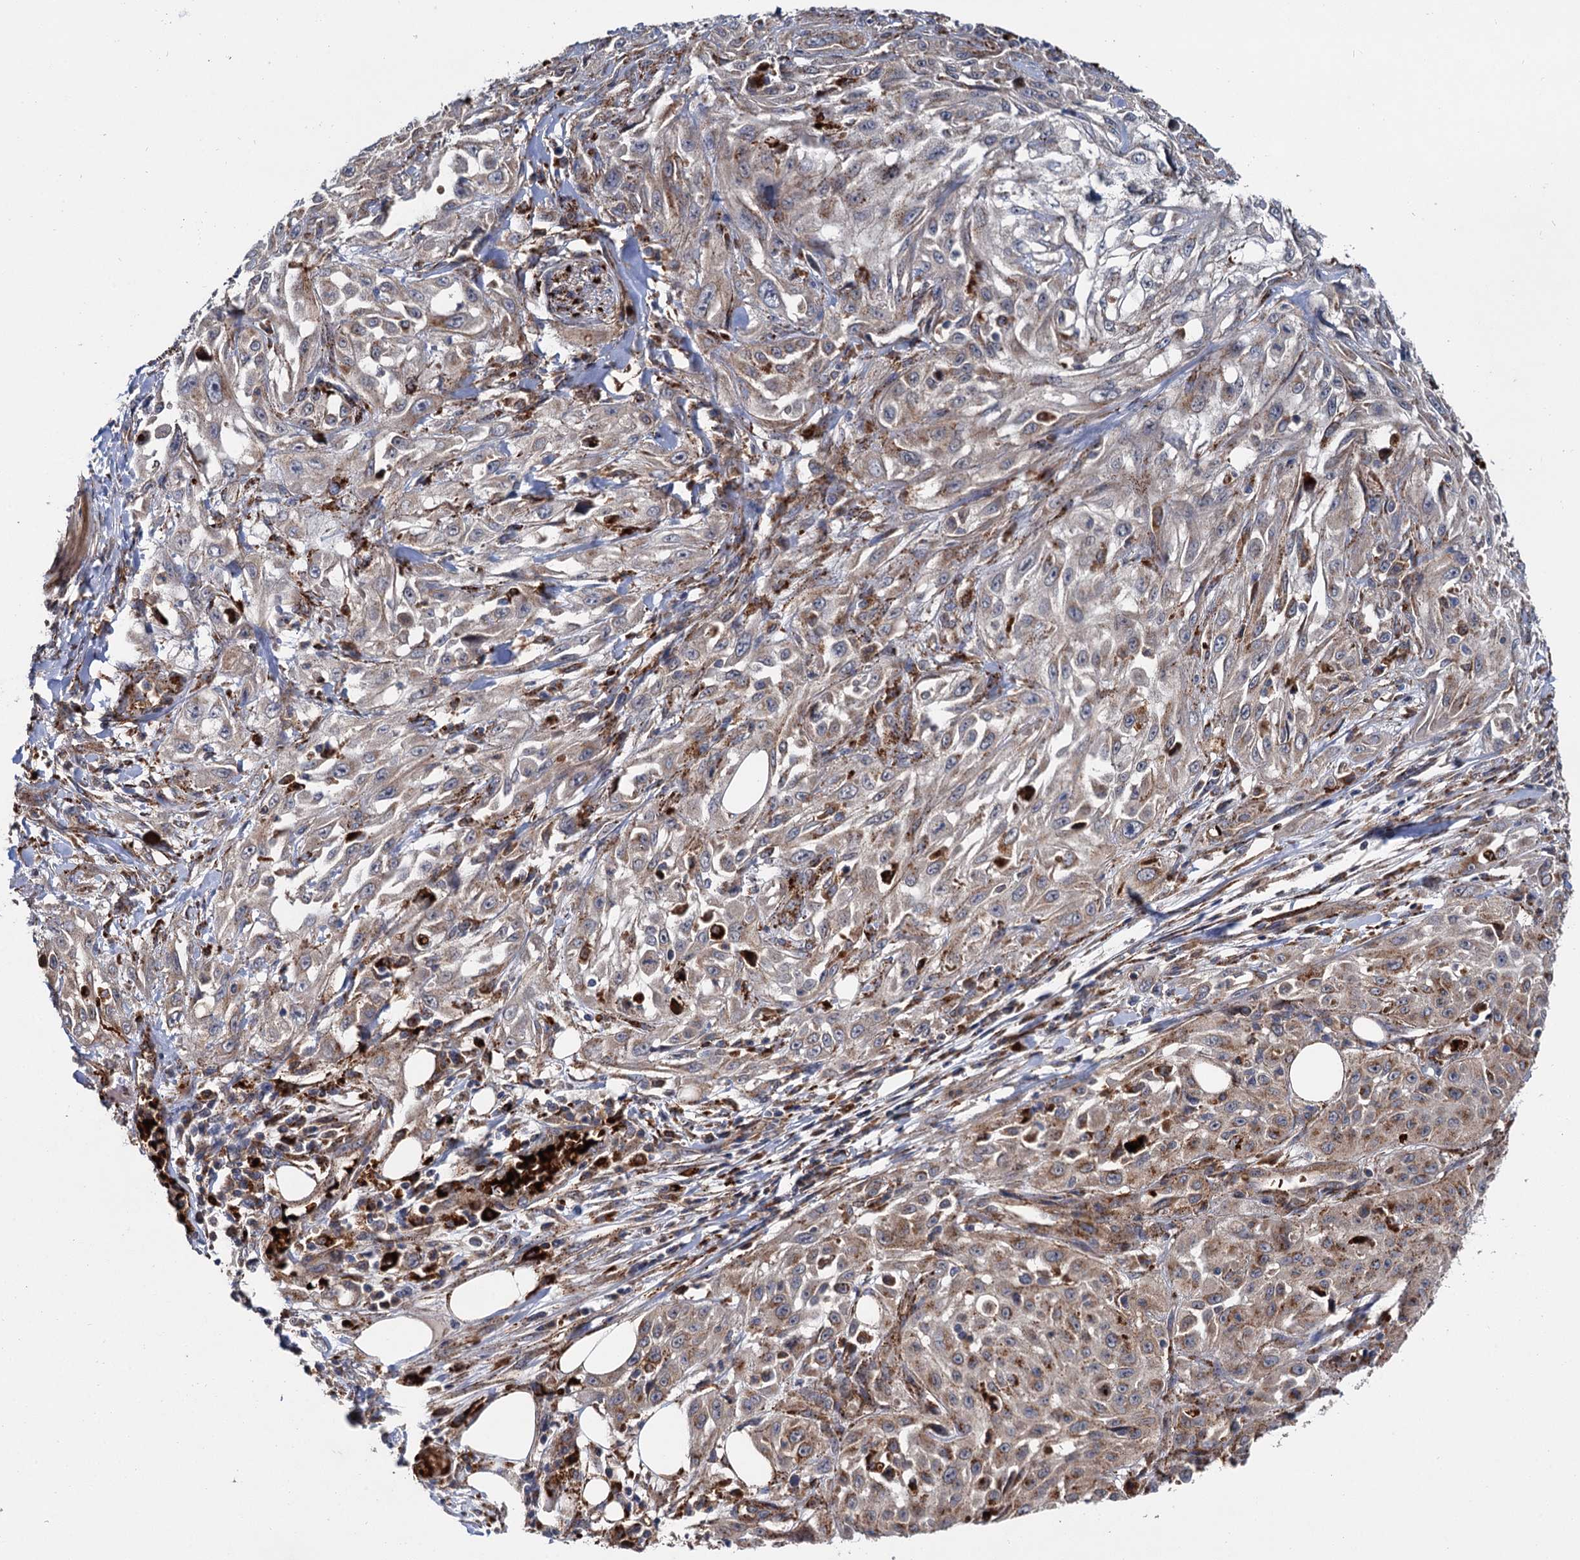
{"staining": {"intensity": "moderate", "quantity": "25%-75%", "location": "cytoplasmic/membranous"}, "tissue": "skin cancer", "cell_type": "Tumor cells", "image_type": "cancer", "snomed": [{"axis": "morphology", "description": "Squamous cell carcinoma, NOS"}, {"axis": "morphology", "description": "Squamous cell carcinoma, metastatic, NOS"}, {"axis": "topography", "description": "Skin"}, {"axis": "topography", "description": "Lymph node"}], "caption": "Protein staining demonstrates moderate cytoplasmic/membranous positivity in about 25%-75% of tumor cells in skin metastatic squamous cell carcinoma.", "gene": "GBA1", "patient": {"sex": "male", "age": 75}}